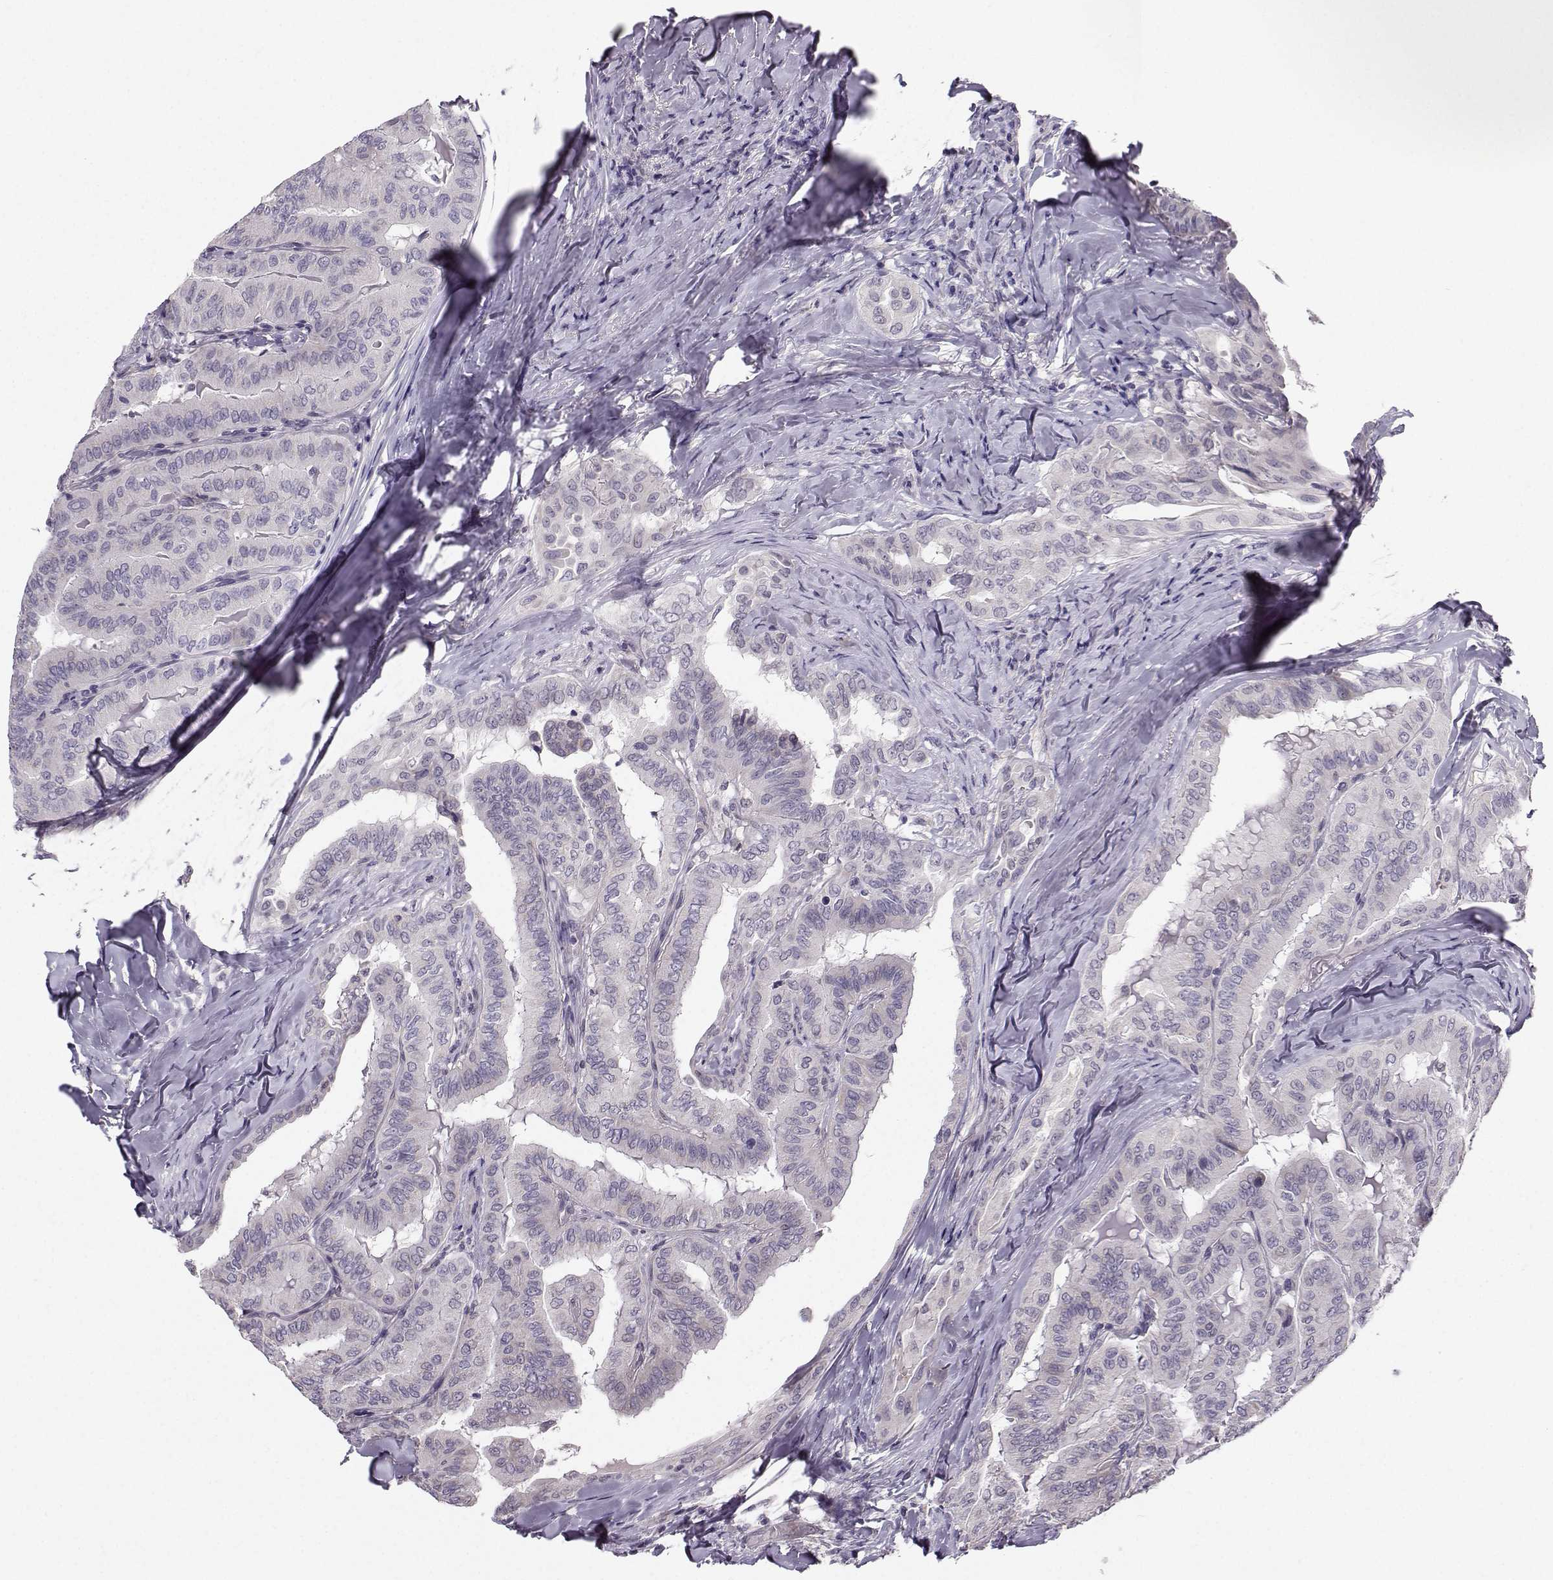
{"staining": {"intensity": "negative", "quantity": "none", "location": "none"}, "tissue": "thyroid cancer", "cell_type": "Tumor cells", "image_type": "cancer", "snomed": [{"axis": "morphology", "description": "Papillary adenocarcinoma, NOS"}, {"axis": "topography", "description": "Thyroid gland"}], "caption": "High power microscopy photomicrograph of an IHC histopathology image of thyroid papillary adenocarcinoma, revealing no significant positivity in tumor cells.", "gene": "TSPYL5", "patient": {"sex": "female", "age": 68}}